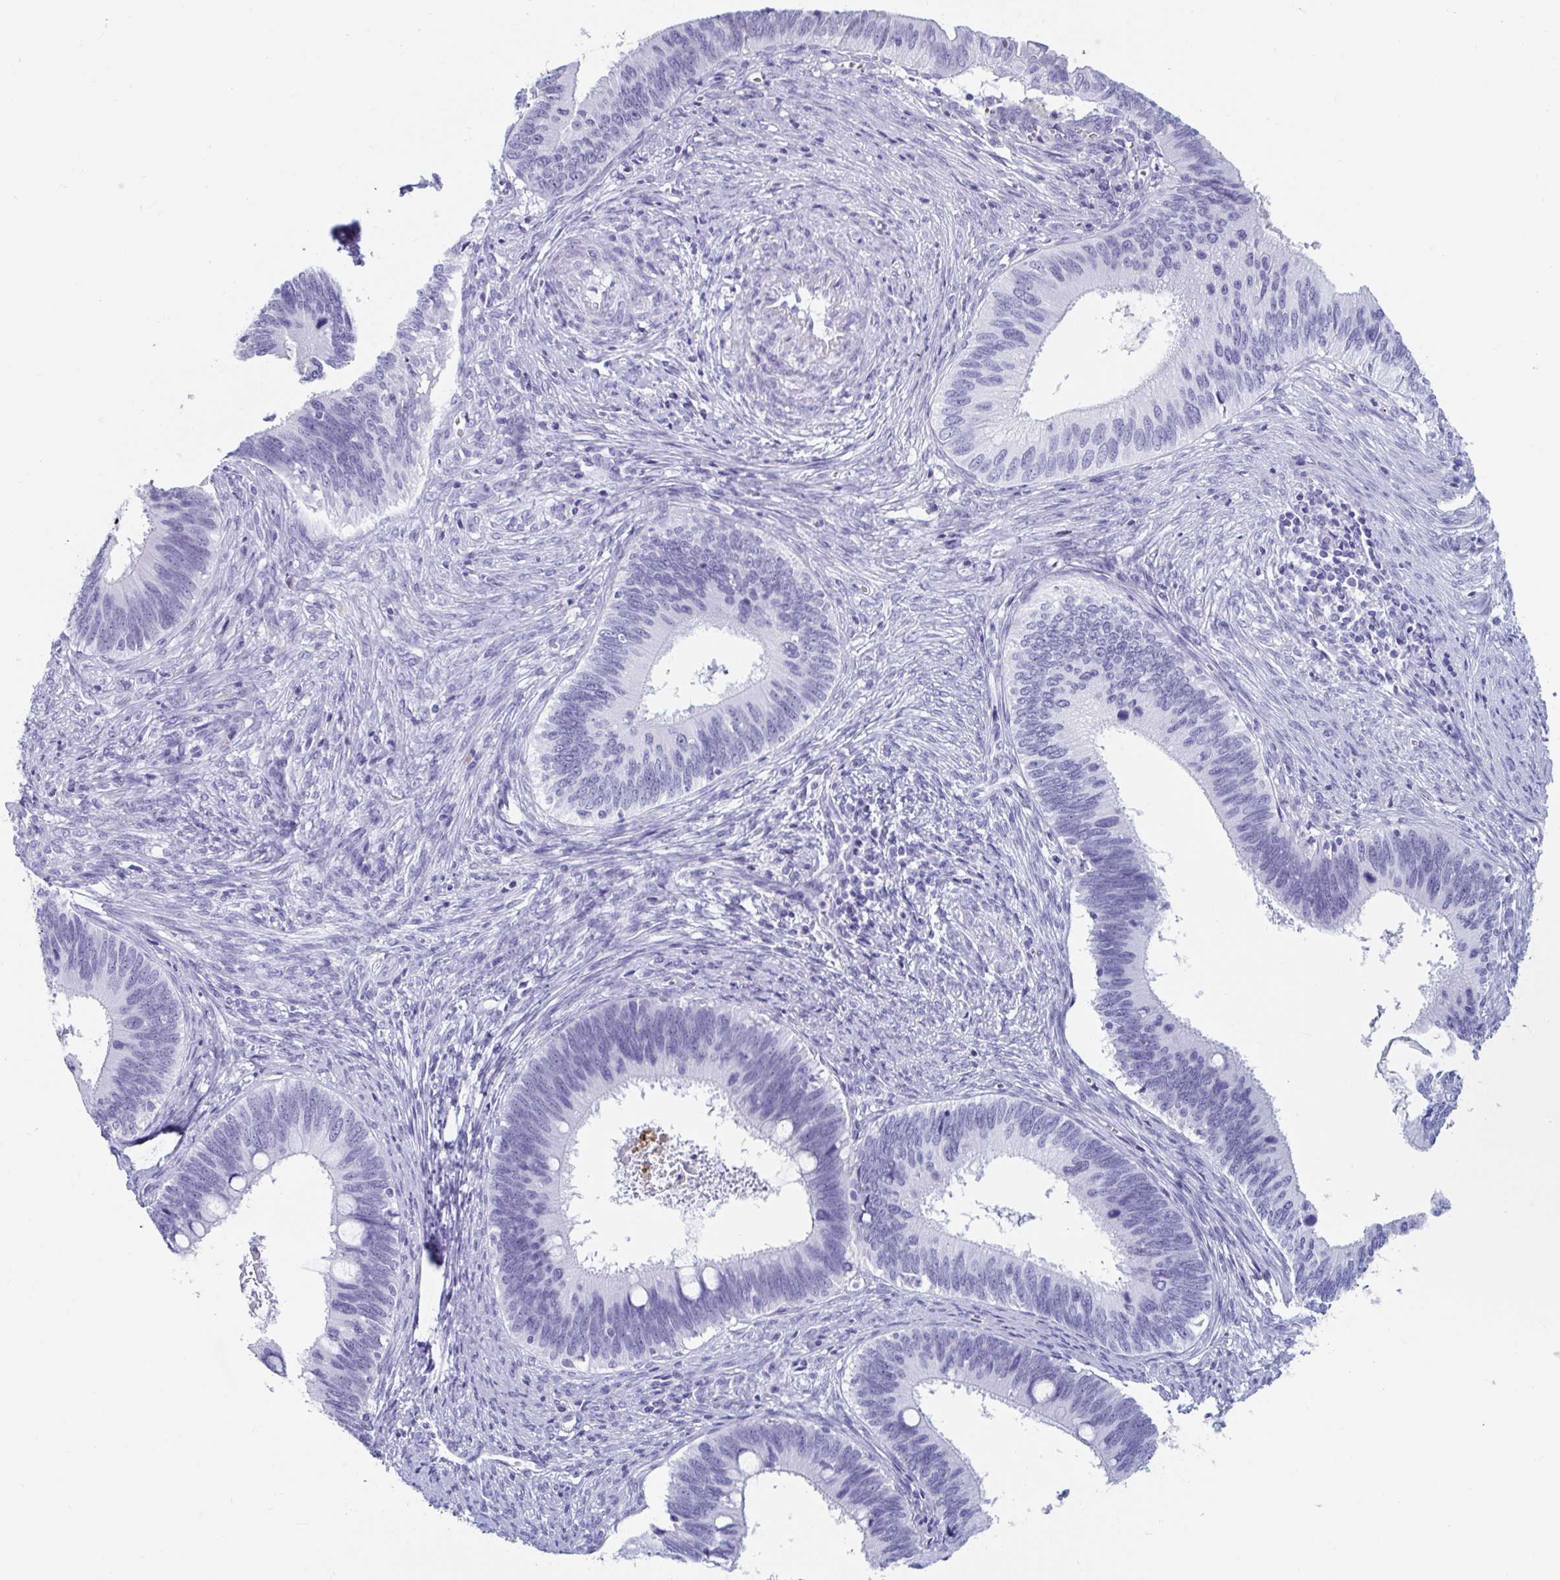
{"staining": {"intensity": "negative", "quantity": "none", "location": "none"}, "tissue": "cervical cancer", "cell_type": "Tumor cells", "image_type": "cancer", "snomed": [{"axis": "morphology", "description": "Adenocarcinoma, NOS"}, {"axis": "topography", "description": "Cervix"}], "caption": "This is an immunohistochemistry (IHC) image of cervical cancer. There is no staining in tumor cells.", "gene": "GKN2", "patient": {"sex": "female", "age": 42}}